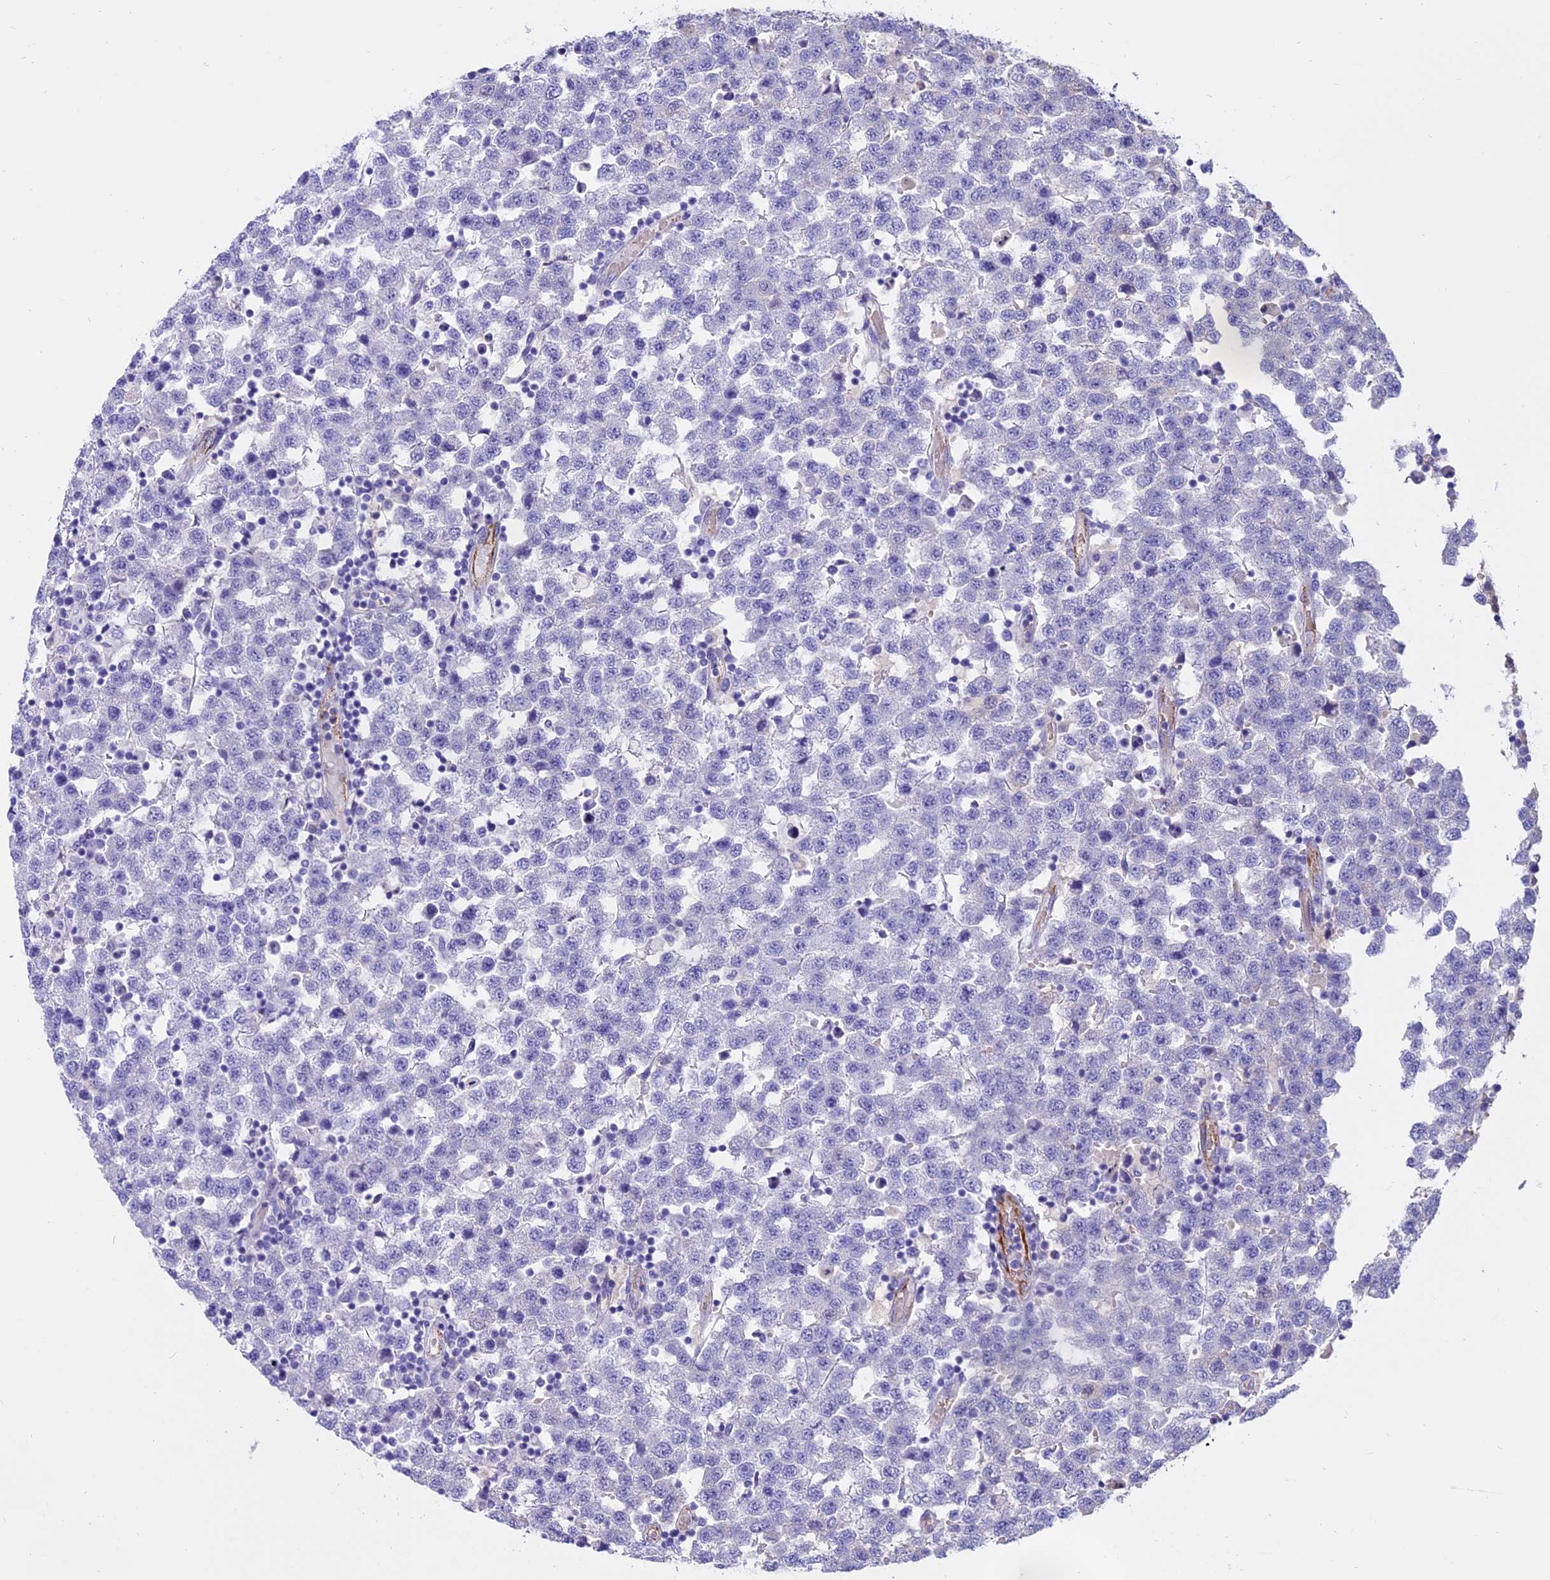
{"staining": {"intensity": "negative", "quantity": "none", "location": "none"}, "tissue": "testis cancer", "cell_type": "Tumor cells", "image_type": "cancer", "snomed": [{"axis": "morphology", "description": "Seminoma, NOS"}, {"axis": "topography", "description": "Testis"}], "caption": "A high-resolution histopathology image shows IHC staining of testis cancer, which displays no significant positivity in tumor cells. (Brightfield microscopy of DAB immunohistochemistry at high magnification).", "gene": "WFDC2", "patient": {"sex": "male", "age": 34}}